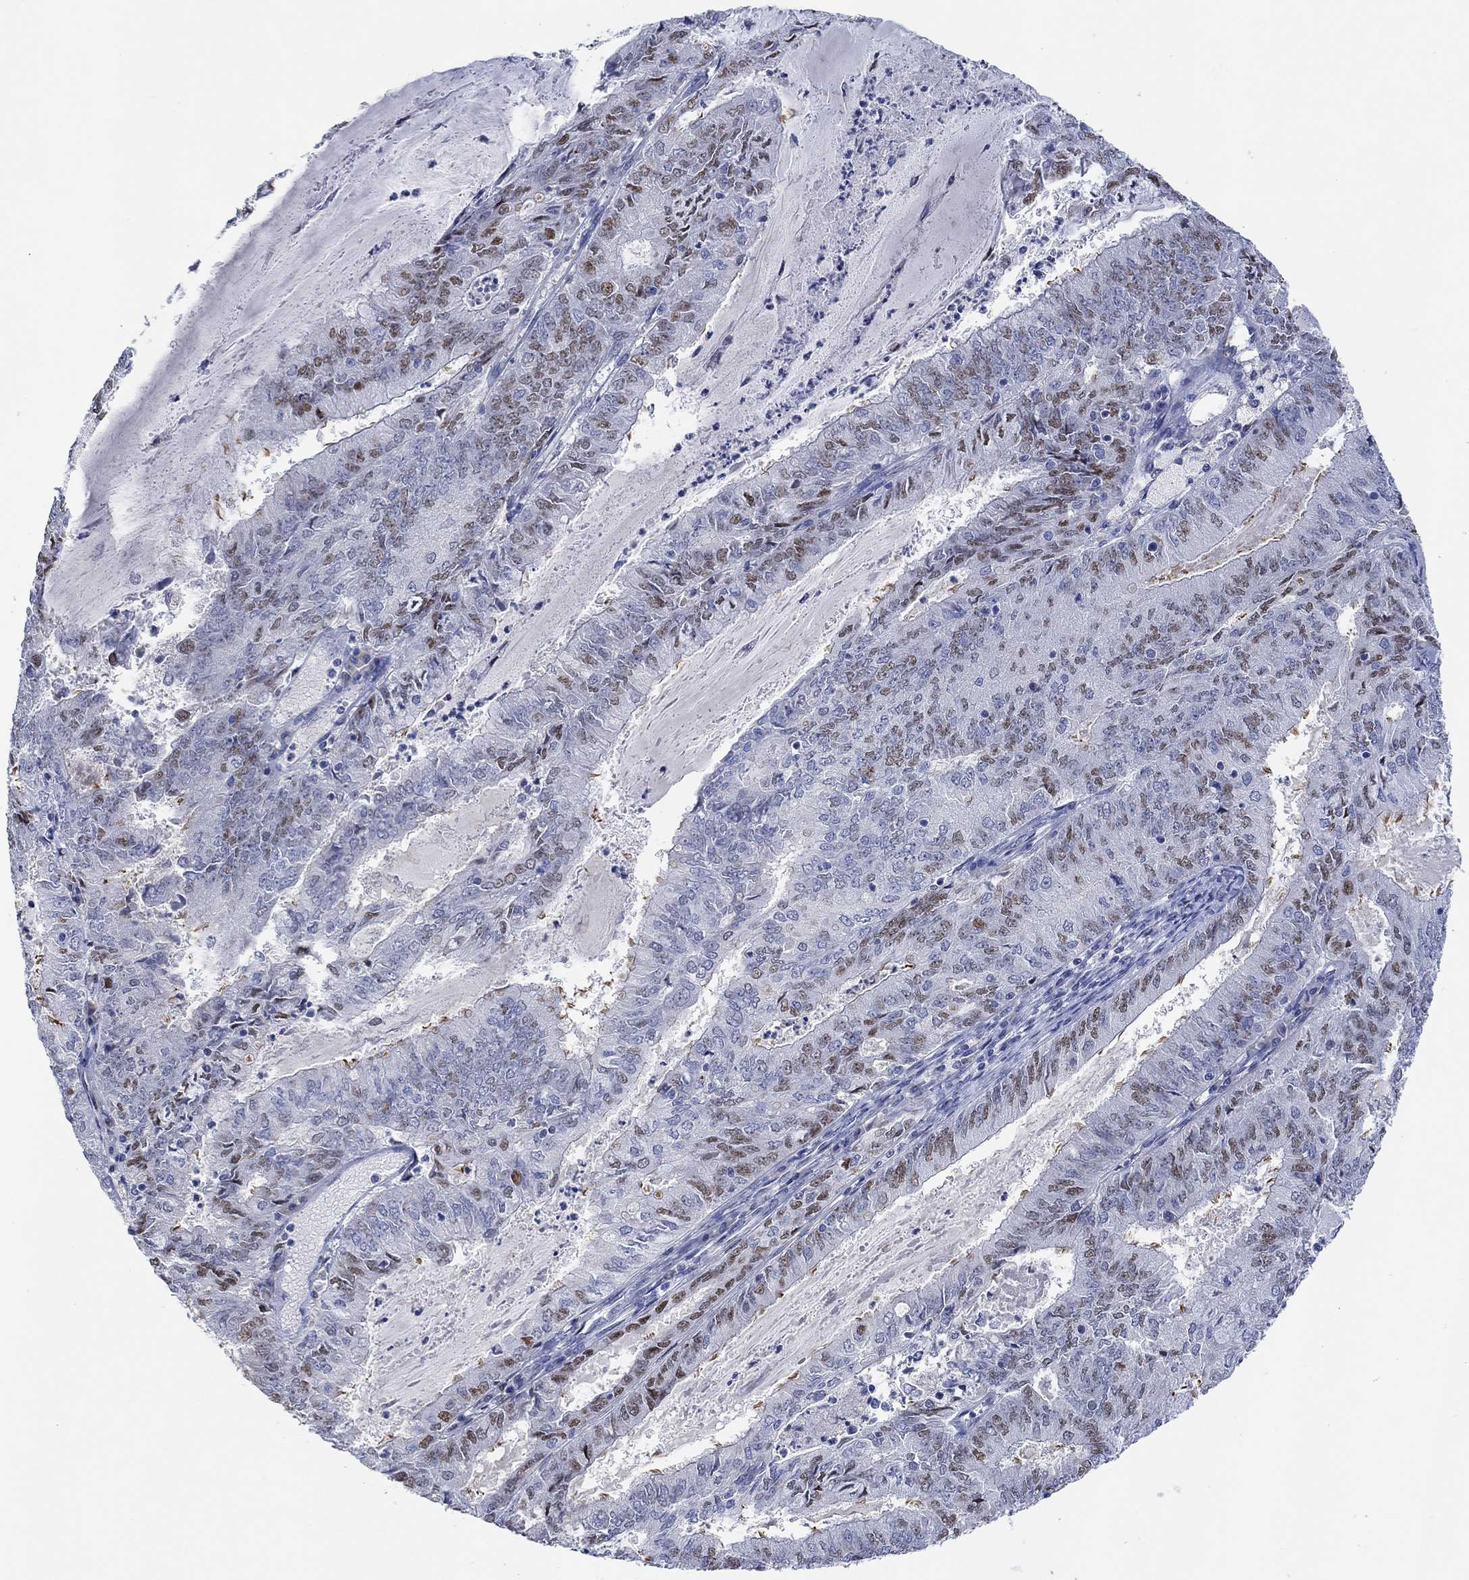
{"staining": {"intensity": "moderate", "quantity": "25%-75%", "location": "nuclear"}, "tissue": "endometrial cancer", "cell_type": "Tumor cells", "image_type": "cancer", "snomed": [{"axis": "morphology", "description": "Adenocarcinoma, NOS"}, {"axis": "topography", "description": "Endometrium"}], "caption": "There is medium levels of moderate nuclear positivity in tumor cells of adenocarcinoma (endometrial), as demonstrated by immunohistochemical staining (brown color).", "gene": "DLK1", "patient": {"sex": "female", "age": 57}}